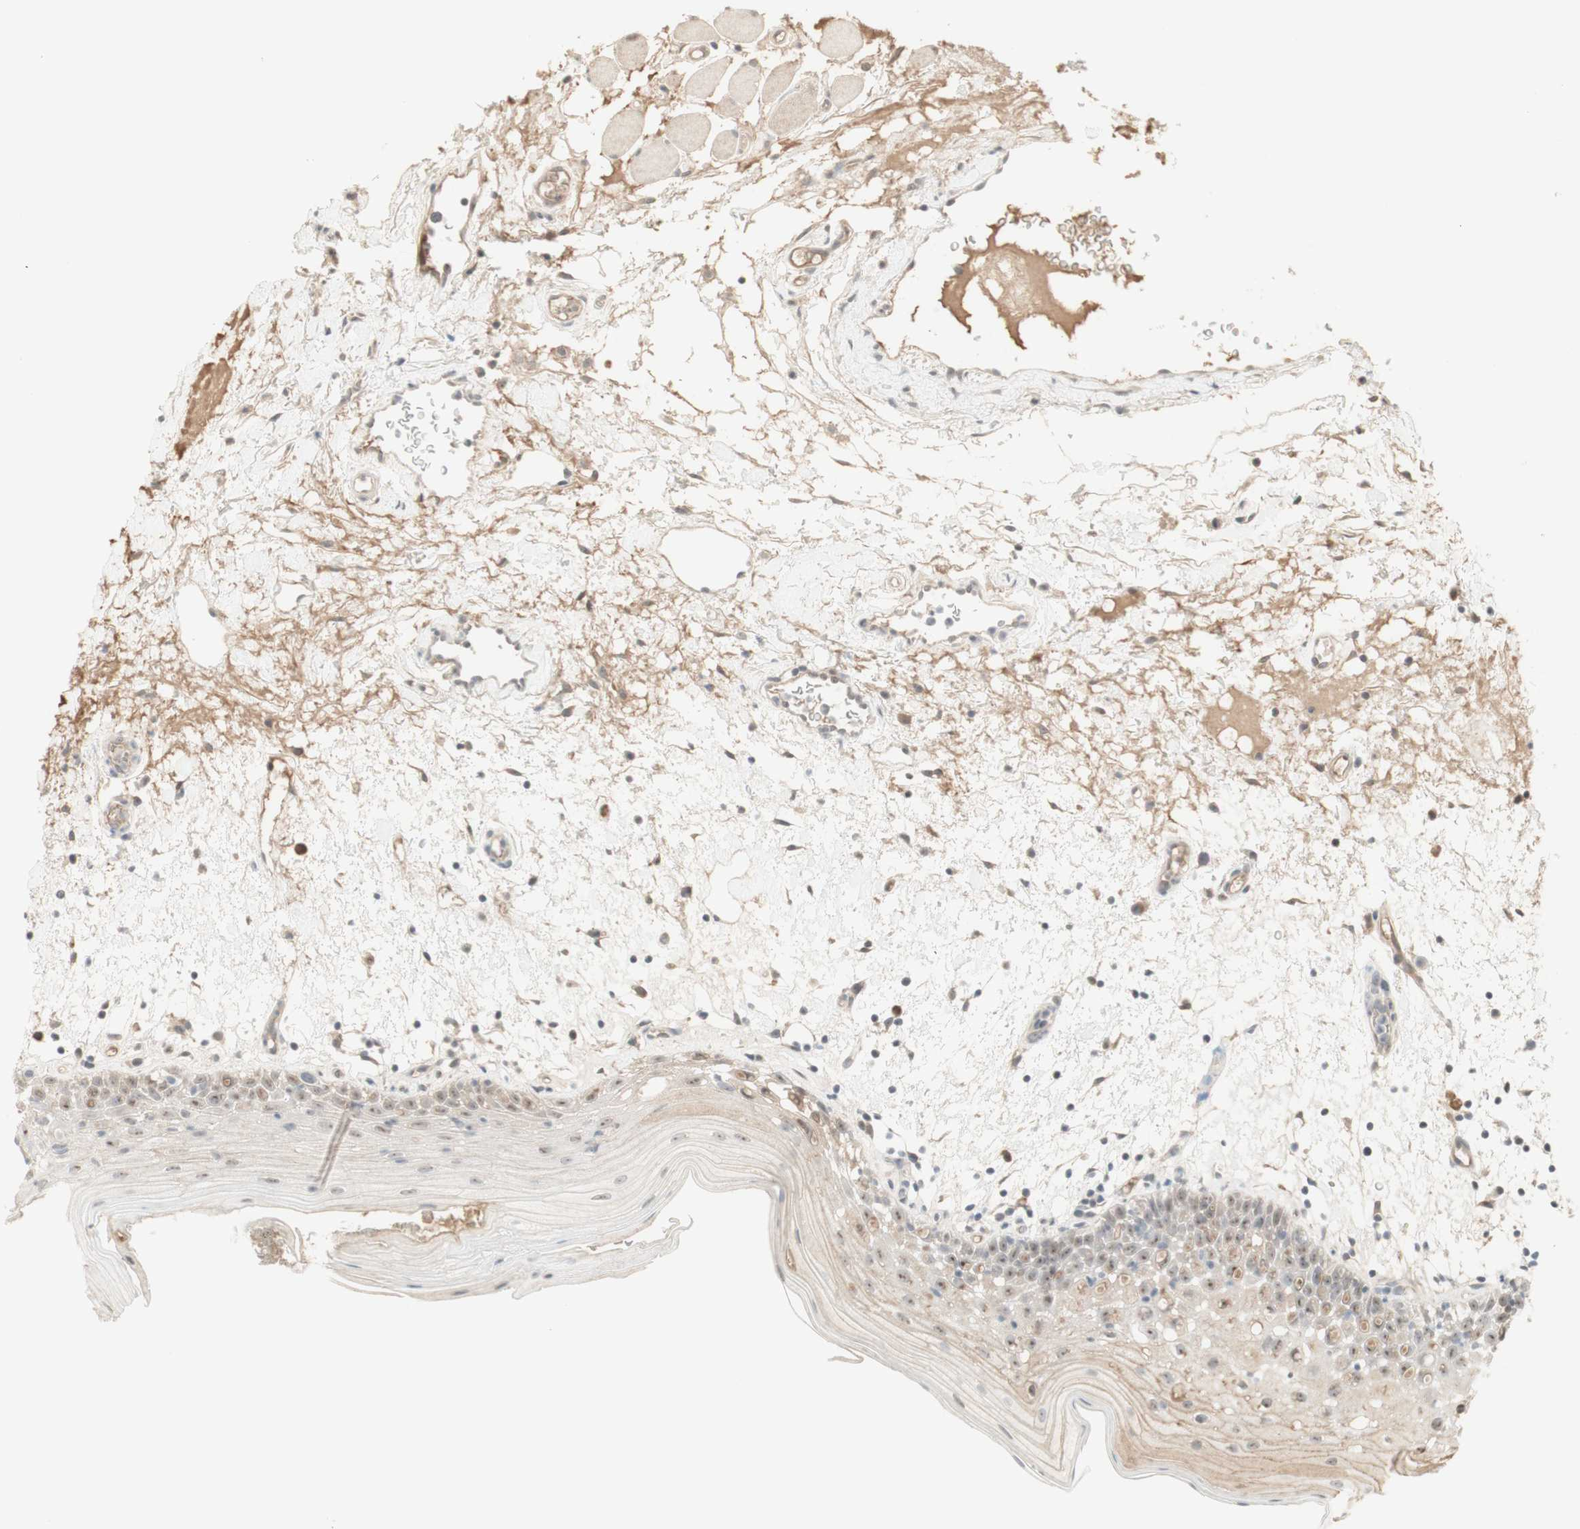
{"staining": {"intensity": "negative", "quantity": "none", "location": "none"}, "tissue": "oral mucosa", "cell_type": "Squamous epithelial cells", "image_type": "normal", "snomed": [{"axis": "morphology", "description": "Normal tissue, NOS"}, {"axis": "morphology", "description": "Squamous cell carcinoma, NOS"}, {"axis": "topography", "description": "Skeletal muscle"}, {"axis": "topography", "description": "Oral tissue"}], "caption": "Immunohistochemistry (IHC) of benign human oral mucosa displays no positivity in squamous epithelial cells. The staining is performed using DAB (3,3'-diaminobenzidine) brown chromogen with nuclei counter-stained in using hematoxylin.", "gene": "PLCD4", "patient": {"sex": "male", "age": 71}}